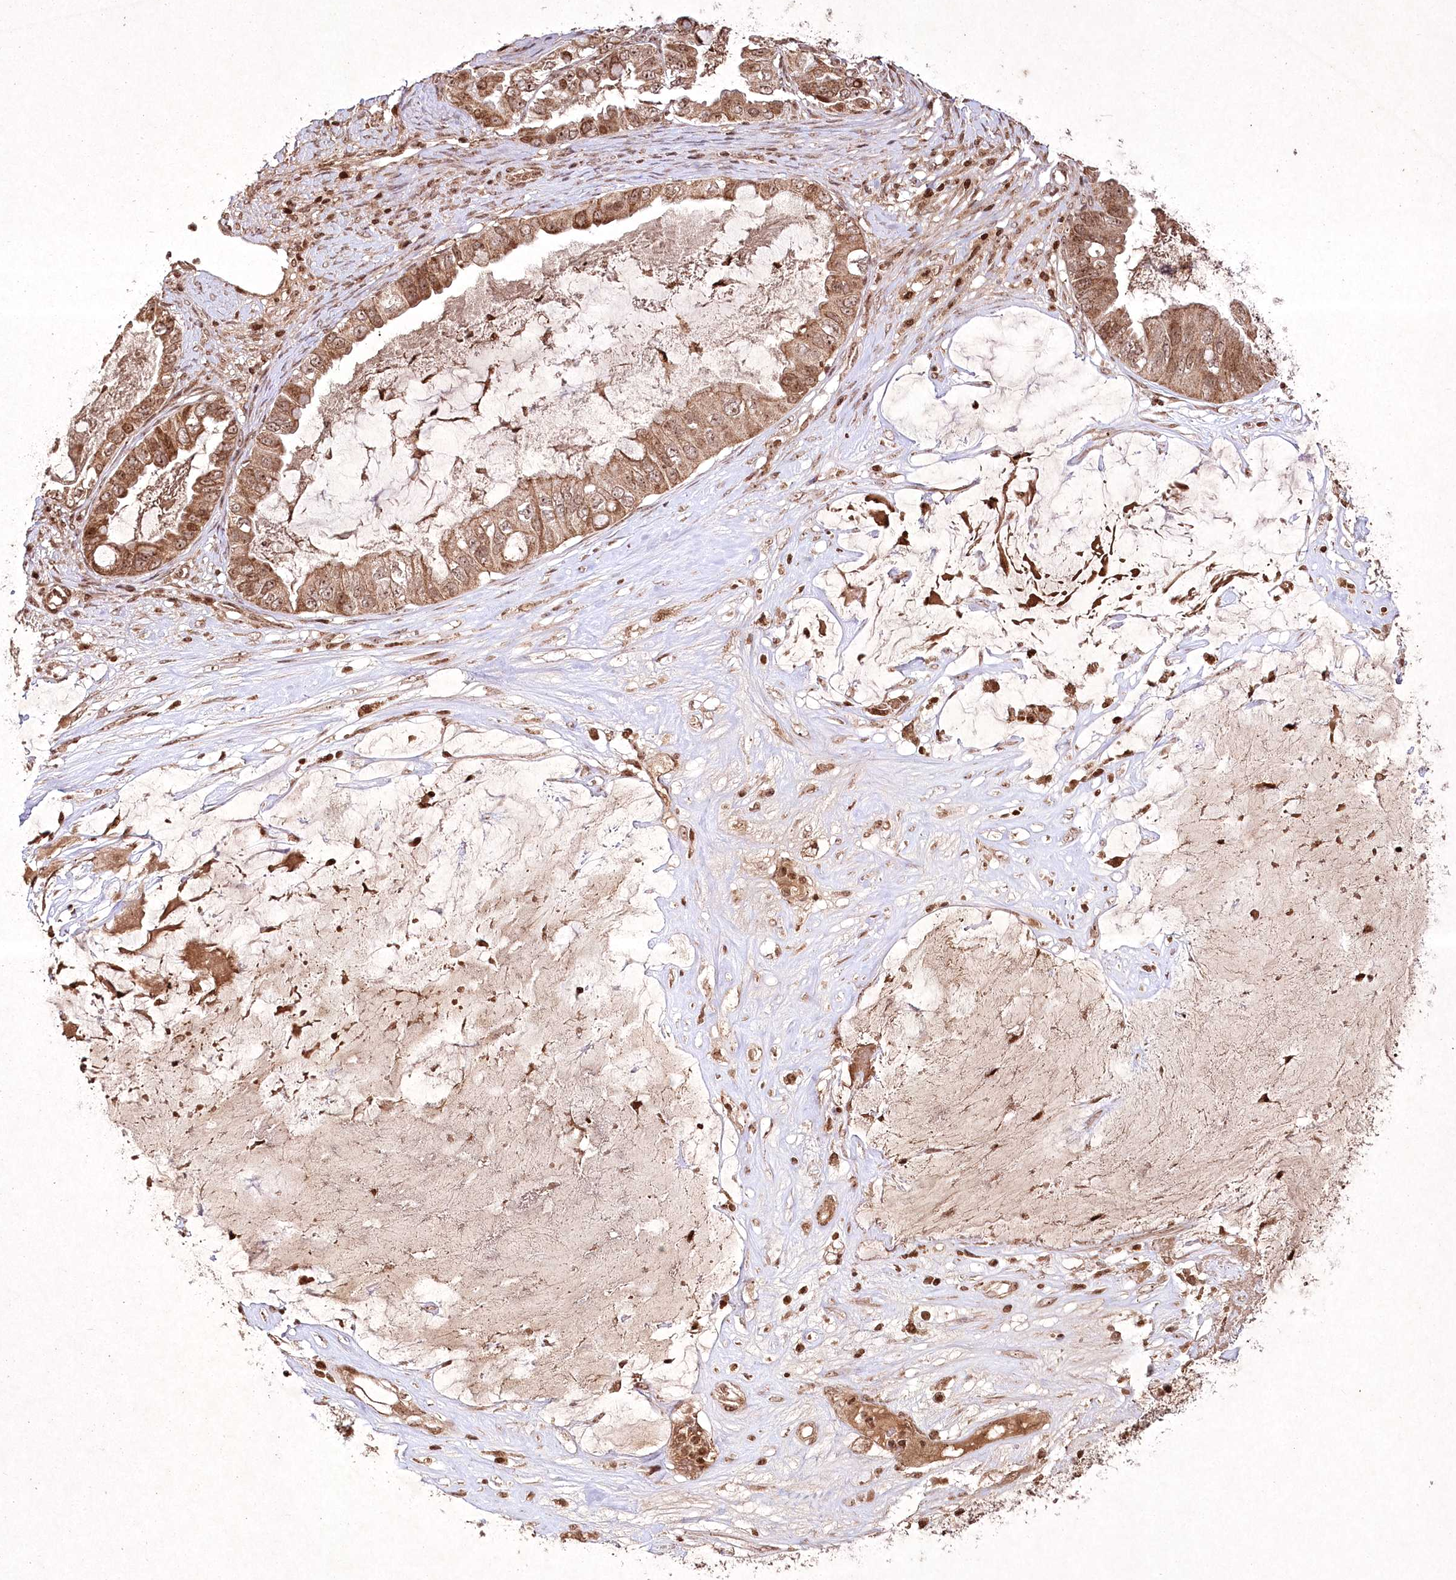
{"staining": {"intensity": "moderate", "quantity": ">75%", "location": "cytoplasmic/membranous,nuclear"}, "tissue": "ovarian cancer", "cell_type": "Tumor cells", "image_type": "cancer", "snomed": [{"axis": "morphology", "description": "Cystadenocarcinoma, mucinous, NOS"}, {"axis": "topography", "description": "Ovary"}], "caption": "Immunohistochemistry (DAB) staining of ovarian cancer (mucinous cystadenocarcinoma) shows moderate cytoplasmic/membranous and nuclear protein staining in about >75% of tumor cells. Using DAB (3,3'-diaminobenzidine) (brown) and hematoxylin (blue) stains, captured at high magnification using brightfield microscopy.", "gene": "CARM1", "patient": {"sex": "female", "age": 80}}